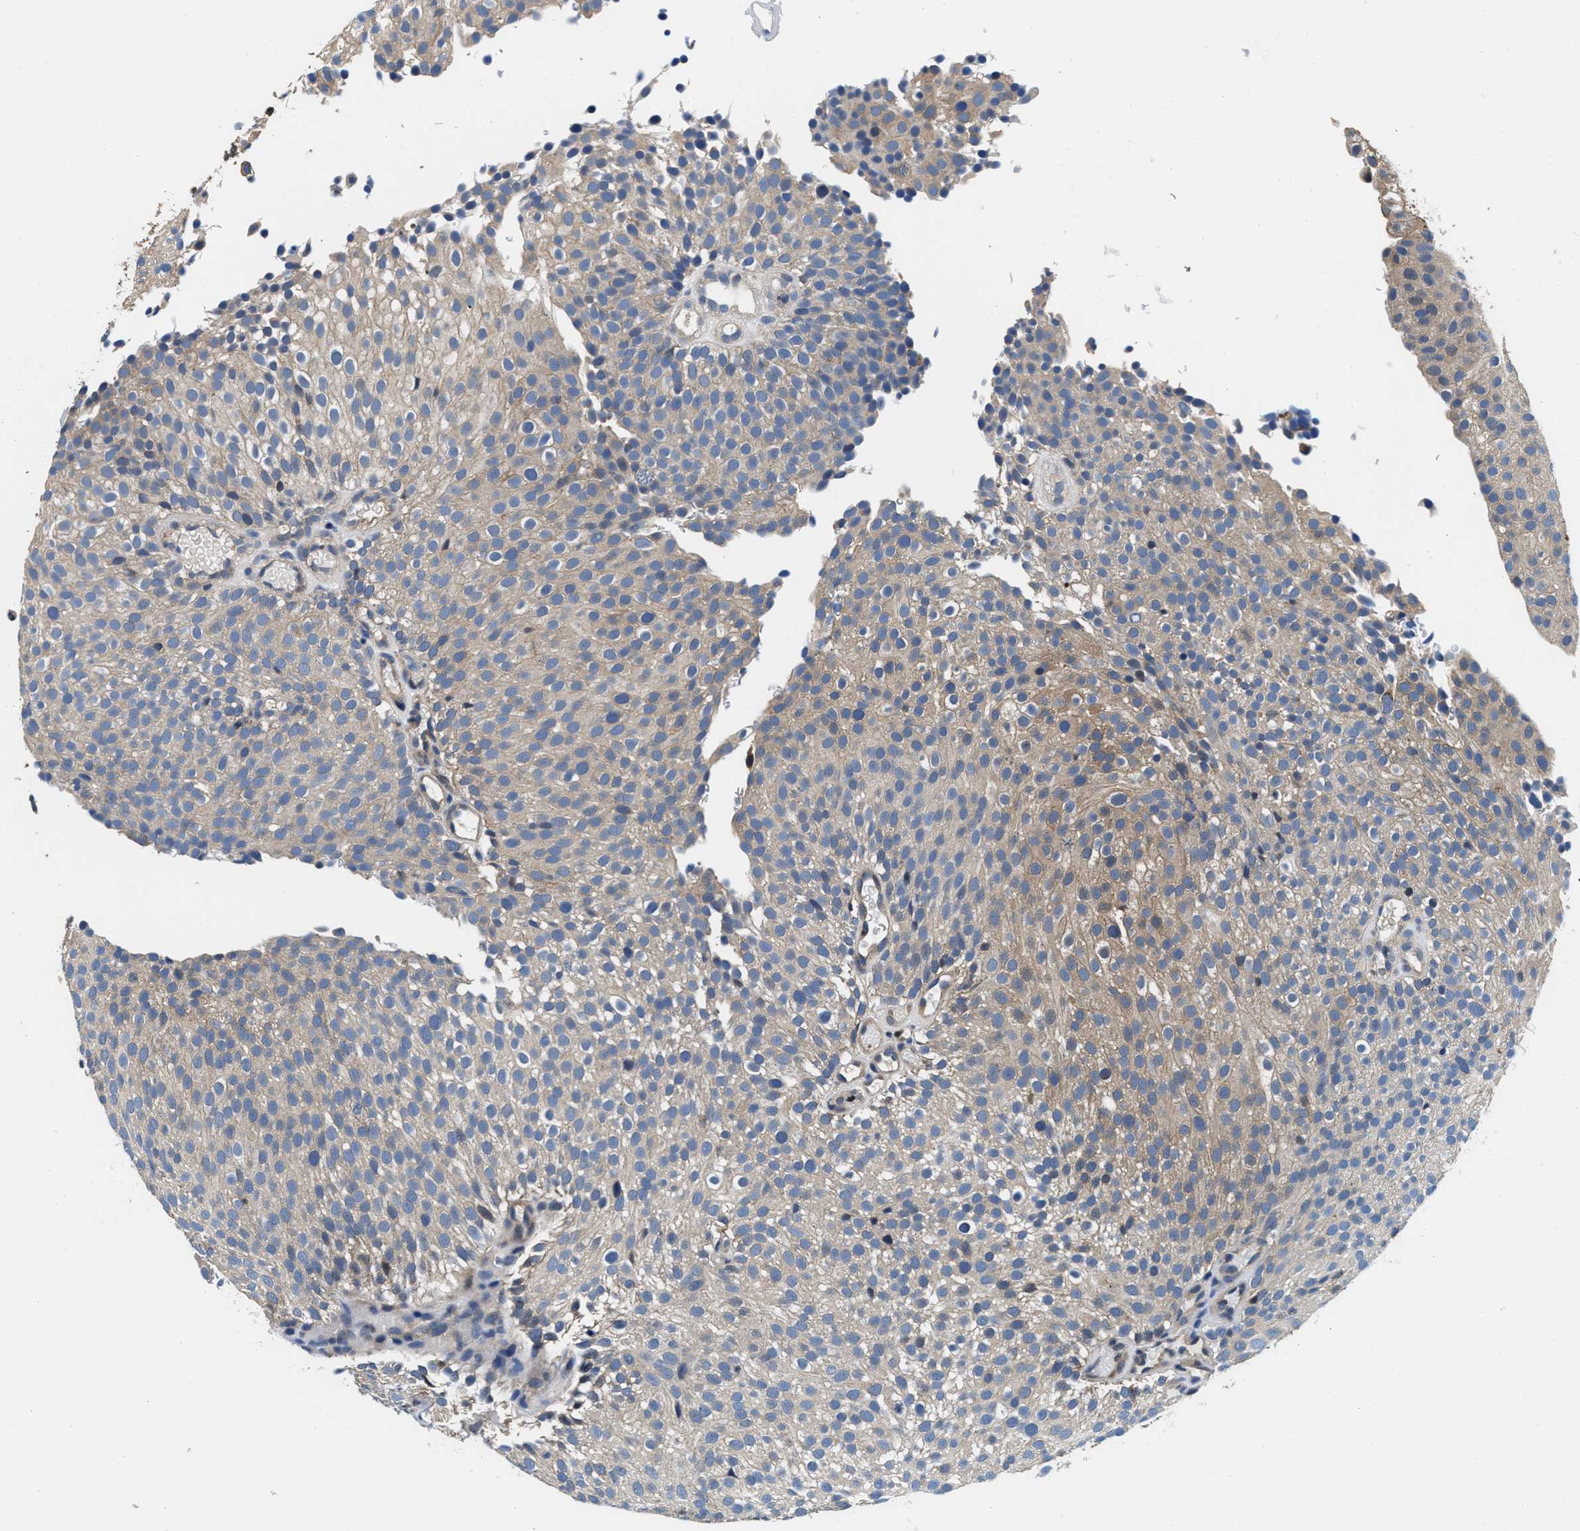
{"staining": {"intensity": "weak", "quantity": "25%-75%", "location": "cytoplasmic/membranous"}, "tissue": "urothelial cancer", "cell_type": "Tumor cells", "image_type": "cancer", "snomed": [{"axis": "morphology", "description": "Urothelial carcinoma, Low grade"}, {"axis": "topography", "description": "Urinary bladder"}], "caption": "Low-grade urothelial carcinoma stained for a protein (brown) reveals weak cytoplasmic/membranous positive expression in about 25%-75% of tumor cells.", "gene": "PHPT1", "patient": {"sex": "male", "age": 78}}